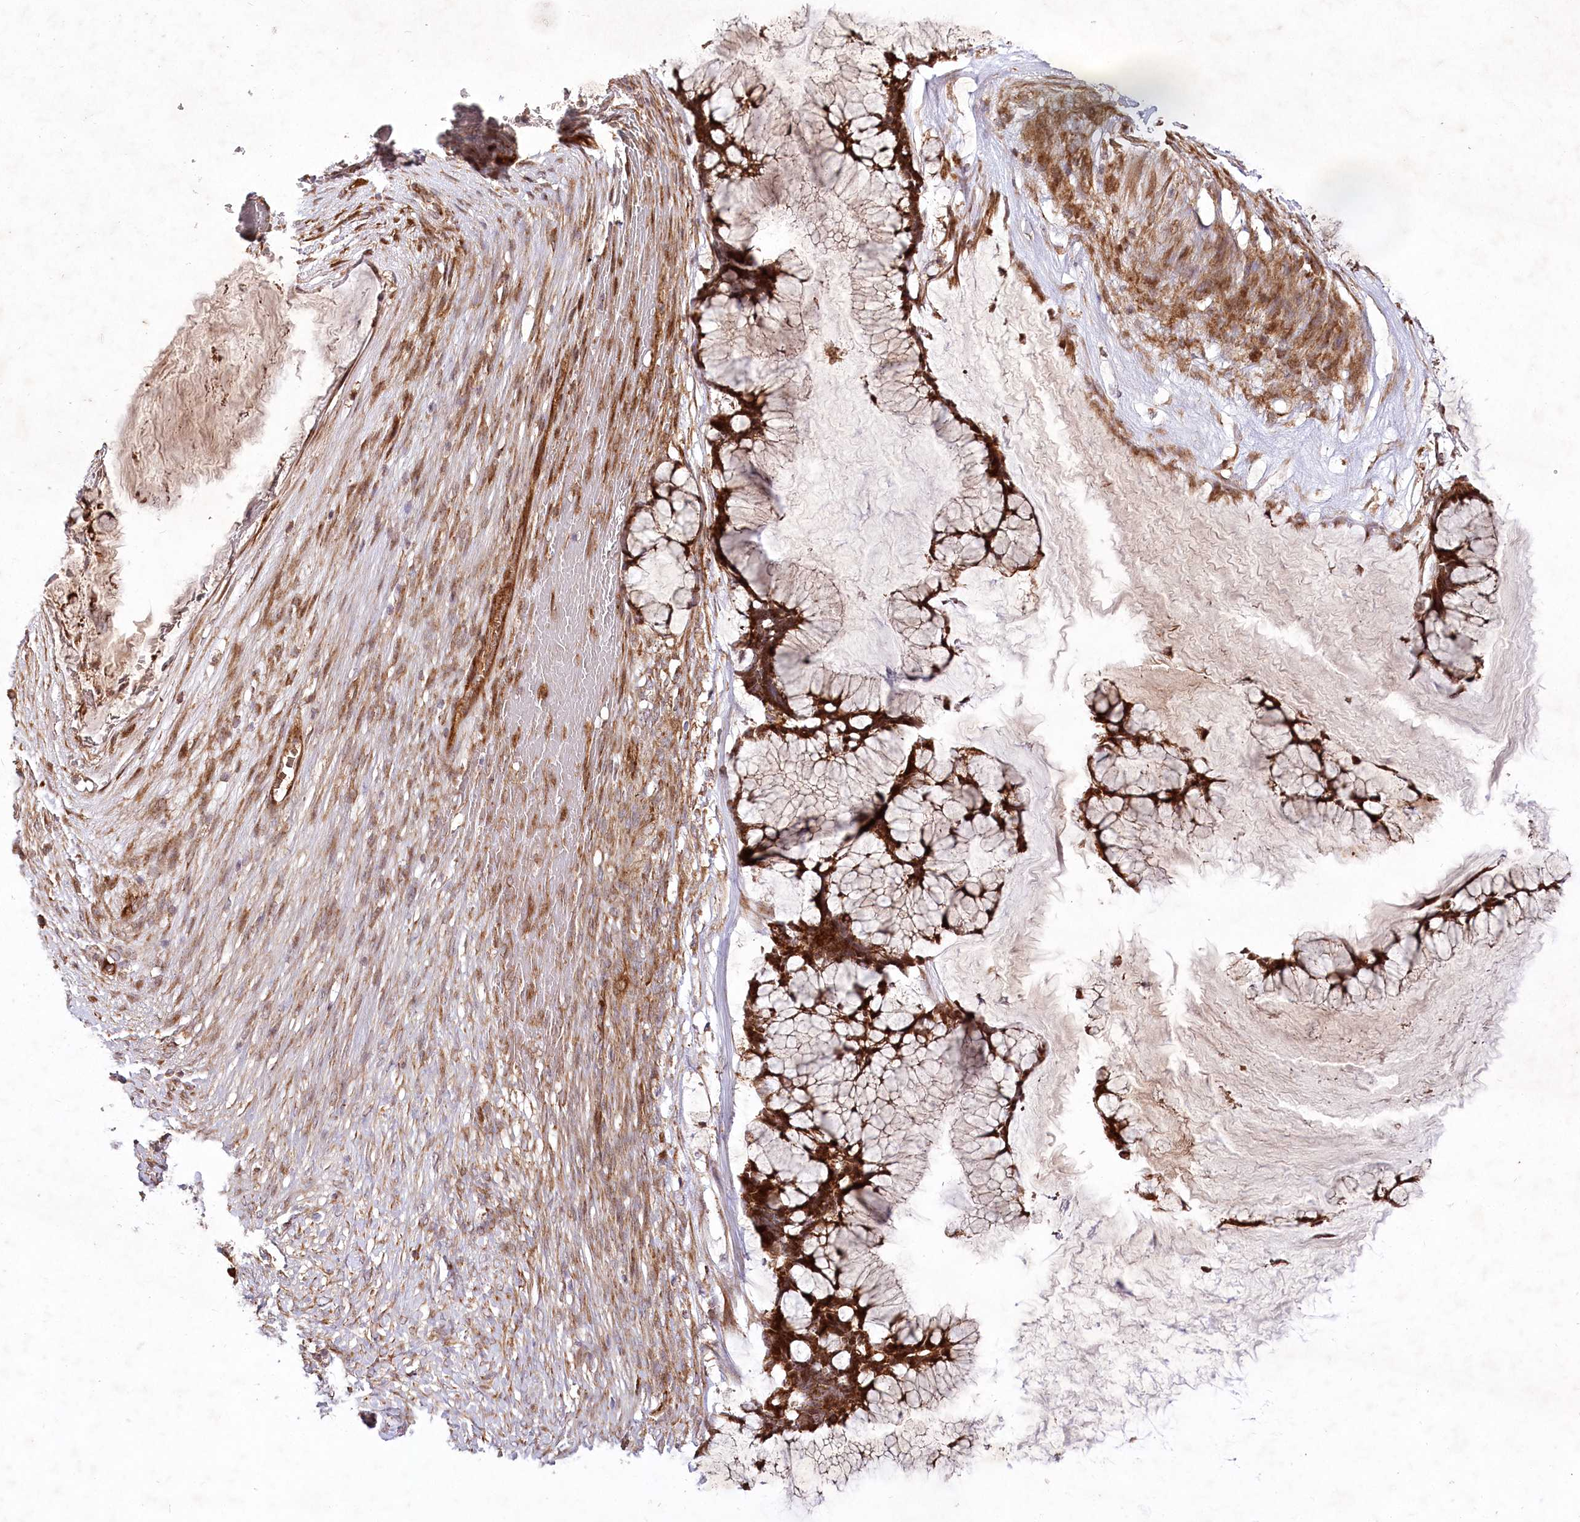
{"staining": {"intensity": "strong", "quantity": ">75%", "location": "cytoplasmic/membranous"}, "tissue": "ovarian cancer", "cell_type": "Tumor cells", "image_type": "cancer", "snomed": [{"axis": "morphology", "description": "Cystadenocarcinoma, mucinous, NOS"}, {"axis": "topography", "description": "Ovary"}], "caption": "Immunohistochemical staining of human ovarian mucinous cystadenocarcinoma demonstrates strong cytoplasmic/membranous protein positivity in approximately >75% of tumor cells.", "gene": "PSTK", "patient": {"sex": "female", "age": 42}}